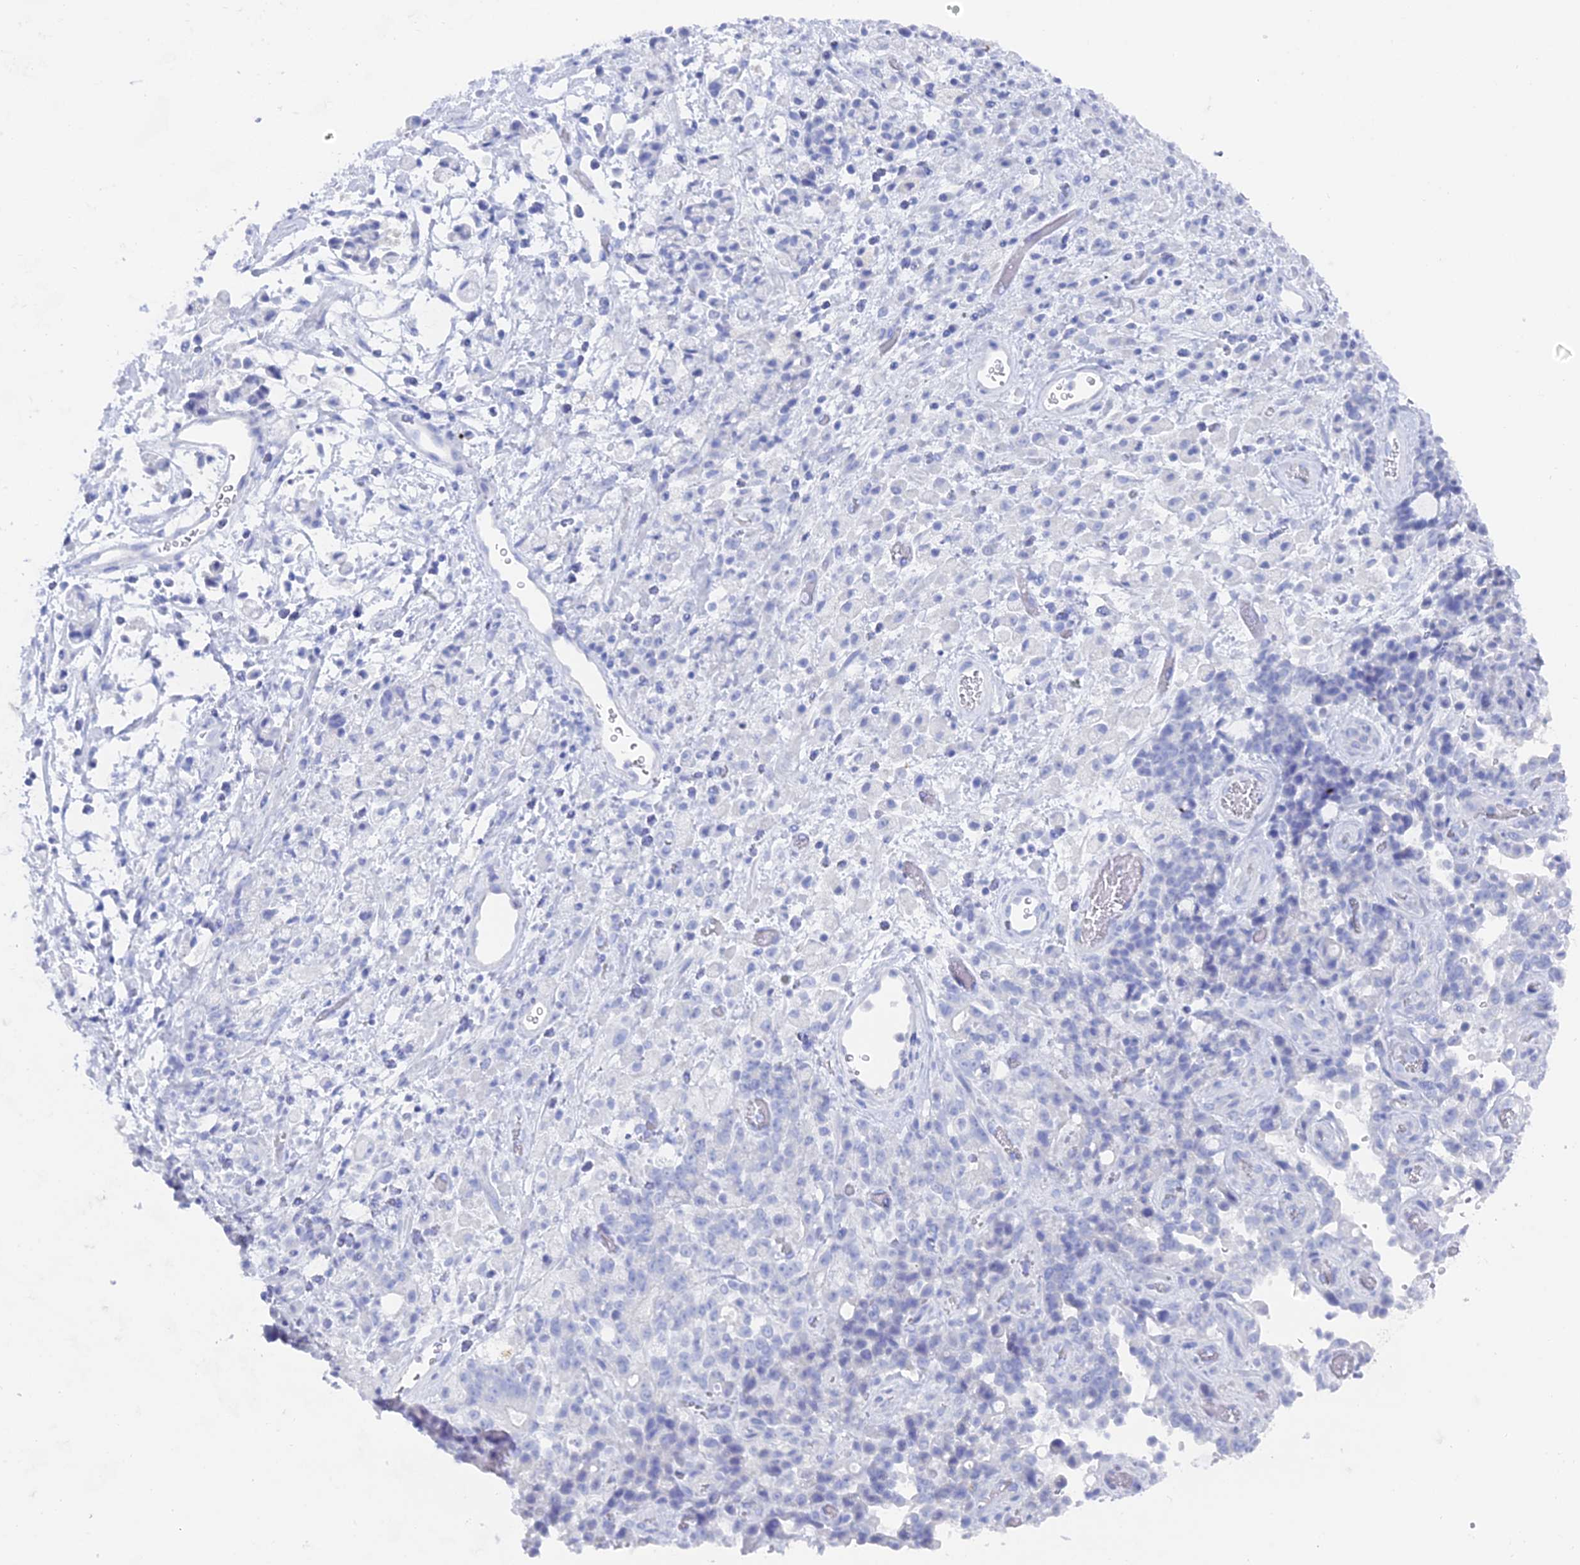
{"staining": {"intensity": "negative", "quantity": "none", "location": "none"}, "tissue": "stomach cancer", "cell_type": "Tumor cells", "image_type": "cancer", "snomed": [{"axis": "morphology", "description": "Adenocarcinoma, NOS"}, {"axis": "topography", "description": "Stomach"}], "caption": "There is no significant staining in tumor cells of stomach cancer (adenocarcinoma).", "gene": "ENPP3", "patient": {"sex": "female", "age": 60}}